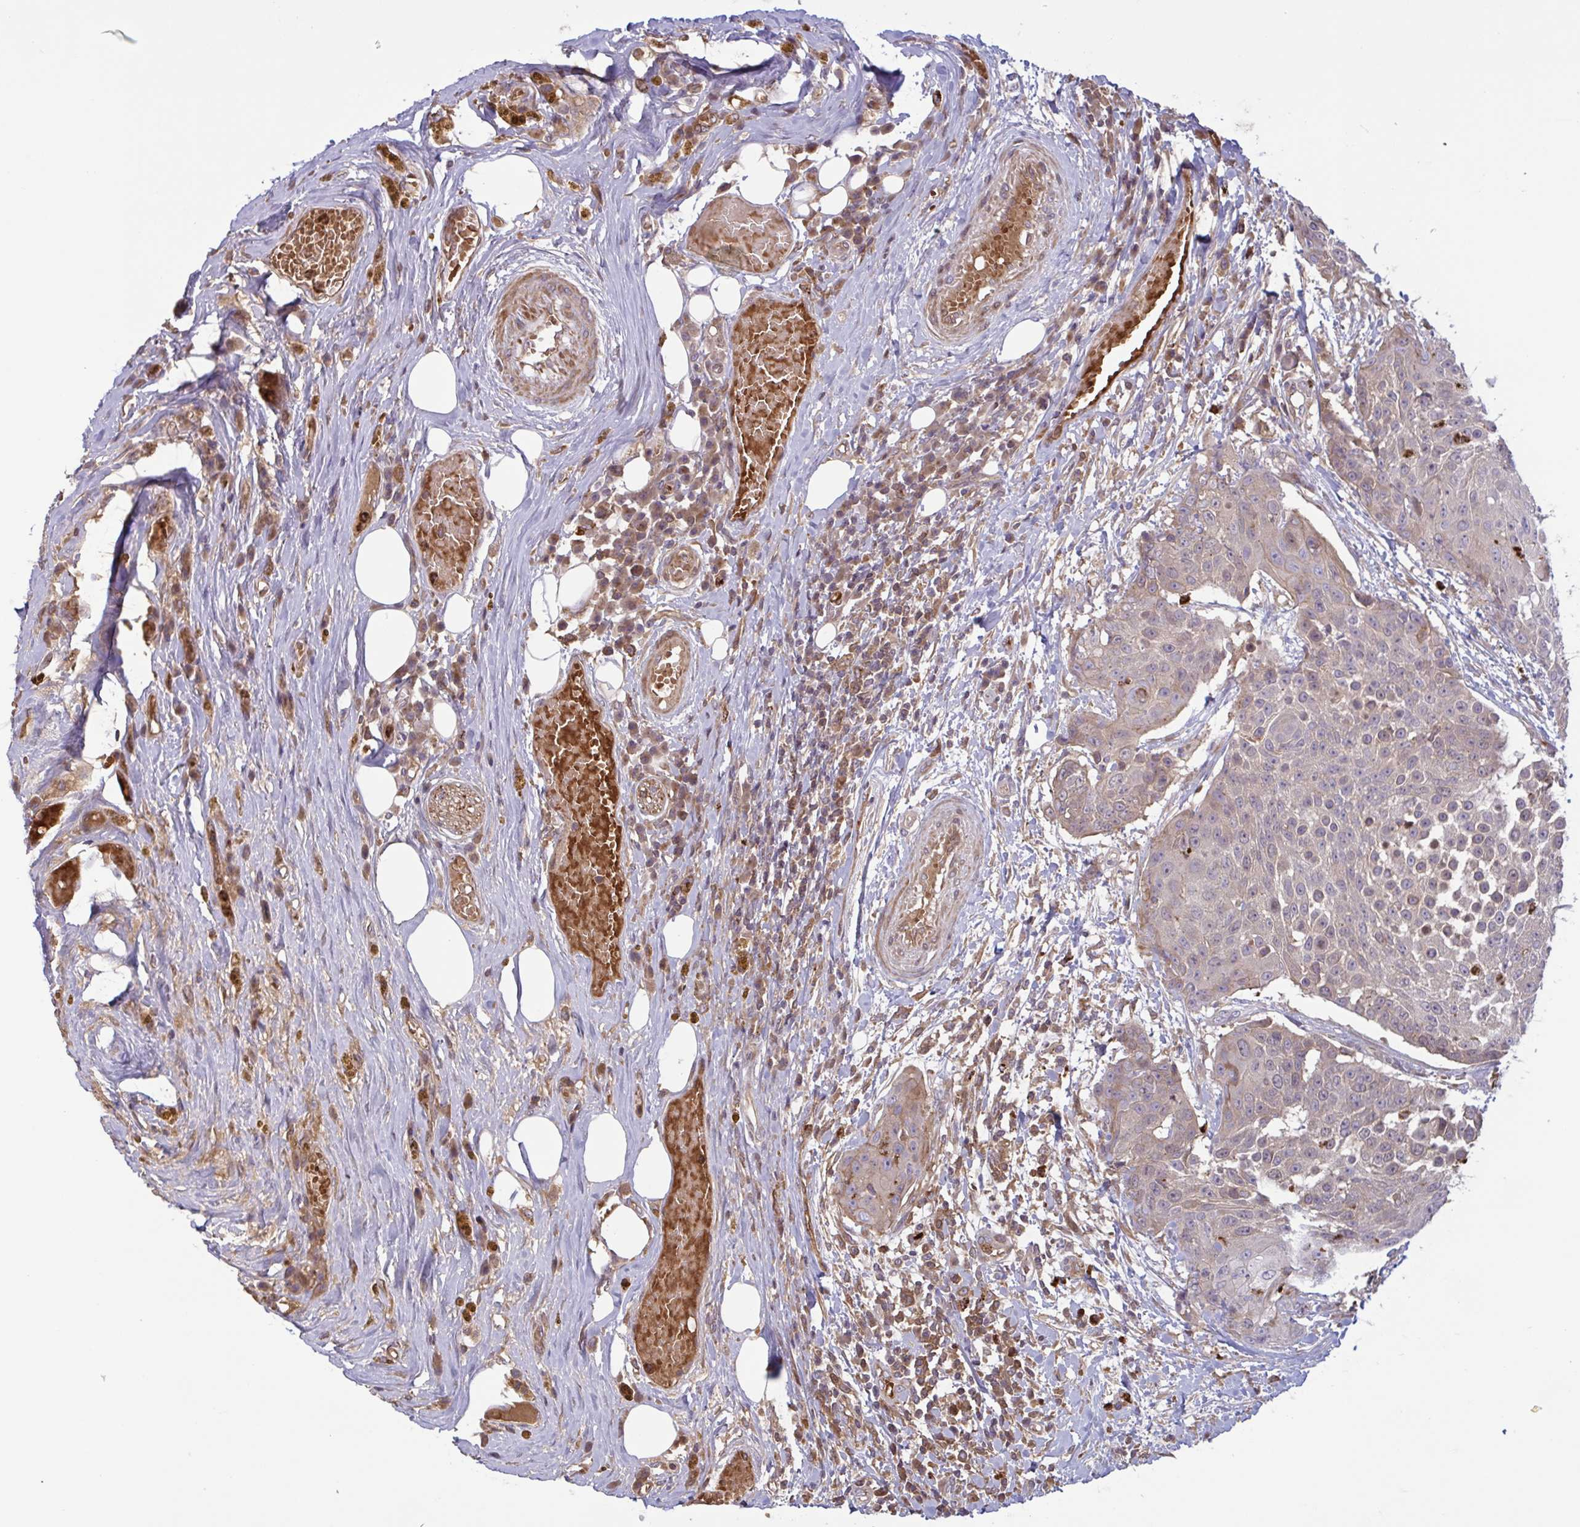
{"staining": {"intensity": "weak", "quantity": "<25%", "location": "cytoplasmic/membranous"}, "tissue": "urothelial cancer", "cell_type": "Tumor cells", "image_type": "cancer", "snomed": [{"axis": "morphology", "description": "Urothelial carcinoma, High grade"}, {"axis": "topography", "description": "Urinary bladder"}], "caption": "High magnification brightfield microscopy of urothelial cancer stained with DAB (3,3'-diaminobenzidine) (brown) and counterstained with hematoxylin (blue): tumor cells show no significant expression.", "gene": "IL1R1", "patient": {"sex": "female", "age": 63}}